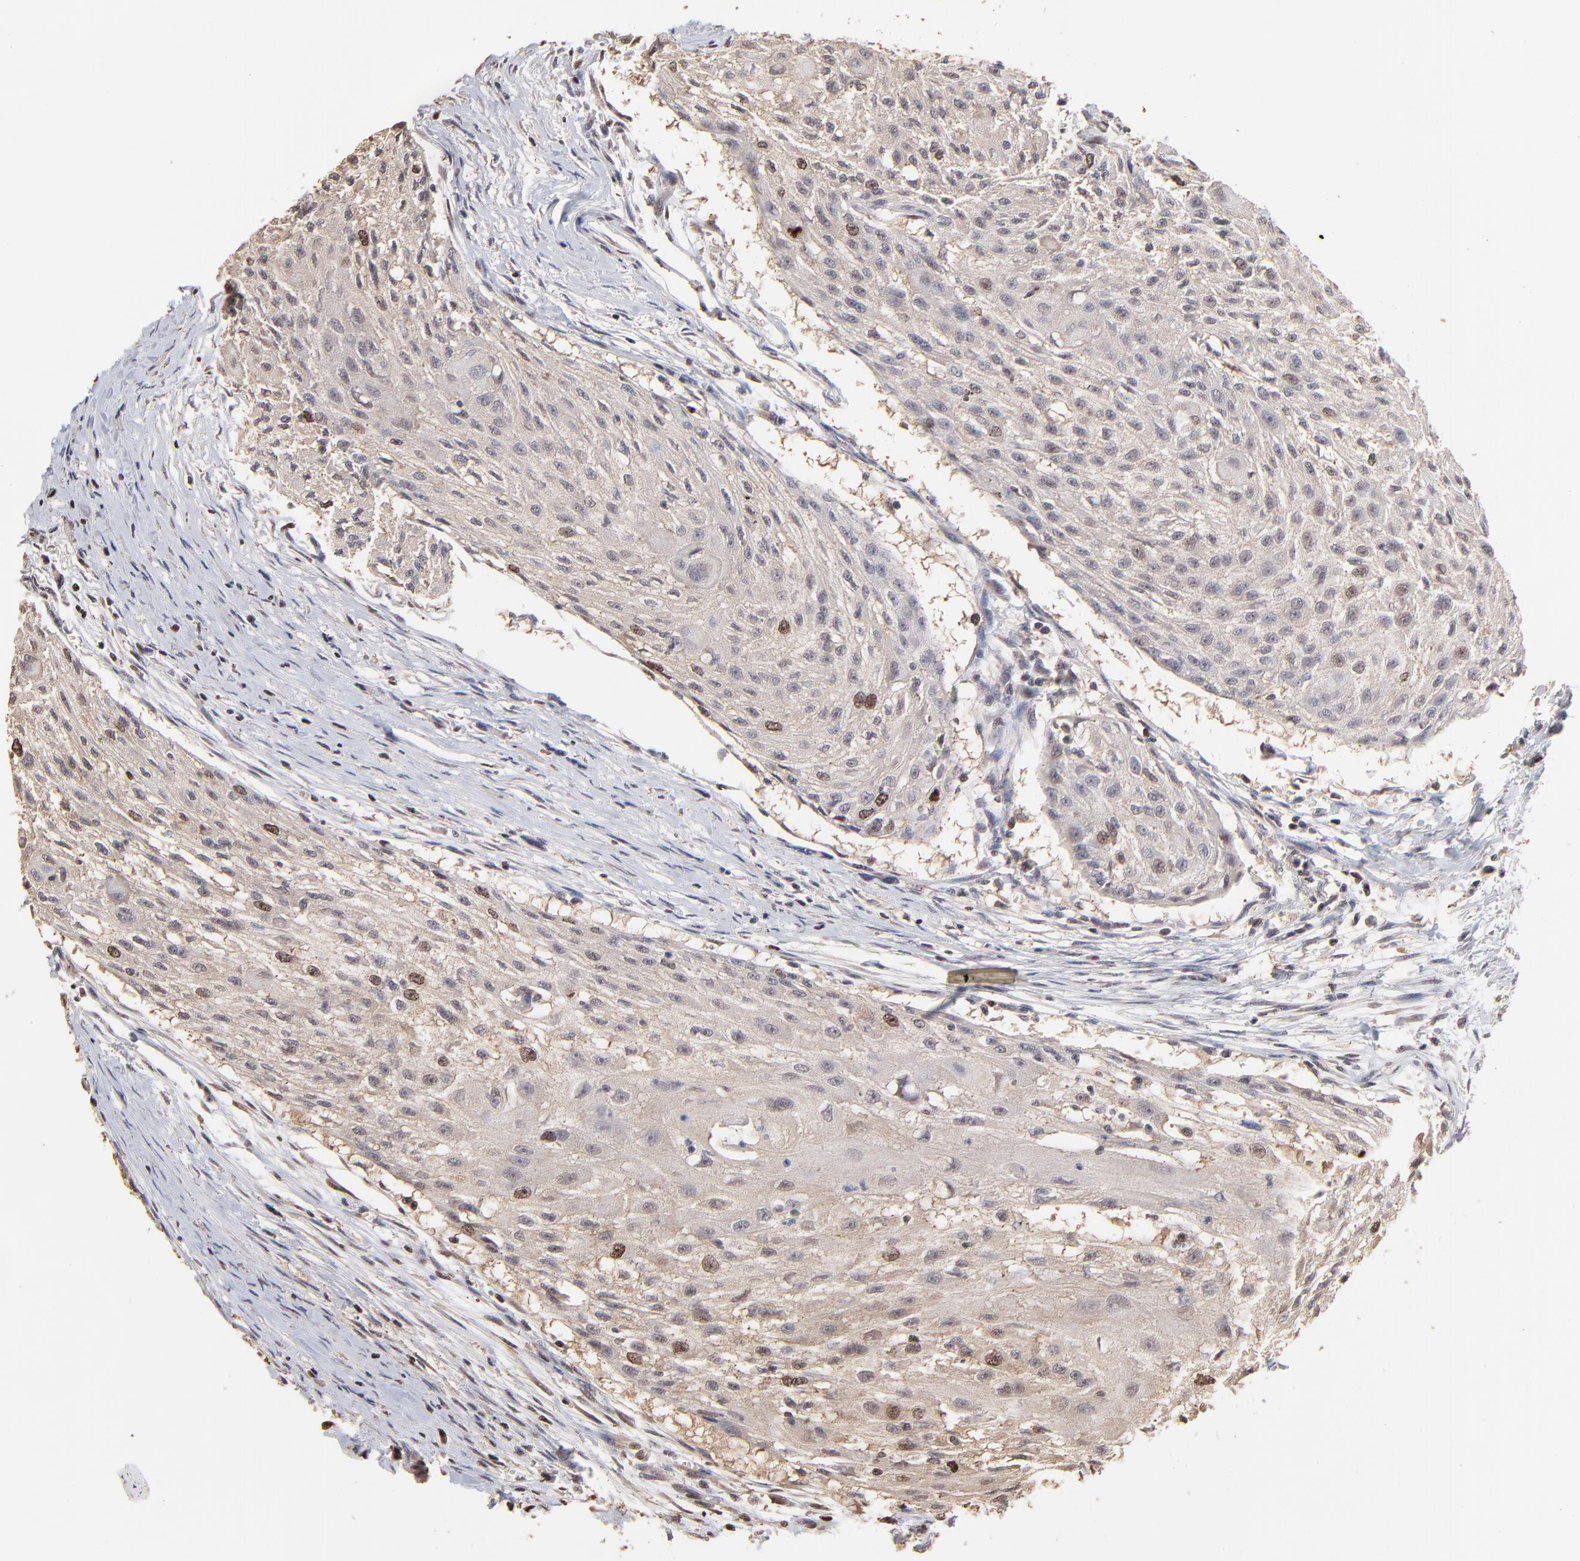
{"staining": {"intensity": "moderate", "quantity": "<25%", "location": "nuclear"}, "tissue": "head and neck cancer", "cell_type": "Tumor cells", "image_type": "cancer", "snomed": [{"axis": "morphology", "description": "Squamous cell carcinoma, NOS"}, {"axis": "topography", "description": "Head-Neck"}], "caption": "The immunohistochemical stain labels moderate nuclear staining in tumor cells of head and neck squamous cell carcinoma tissue. (IHC, brightfield microscopy, high magnification).", "gene": "BIRC5", "patient": {"sex": "male", "age": 64}}